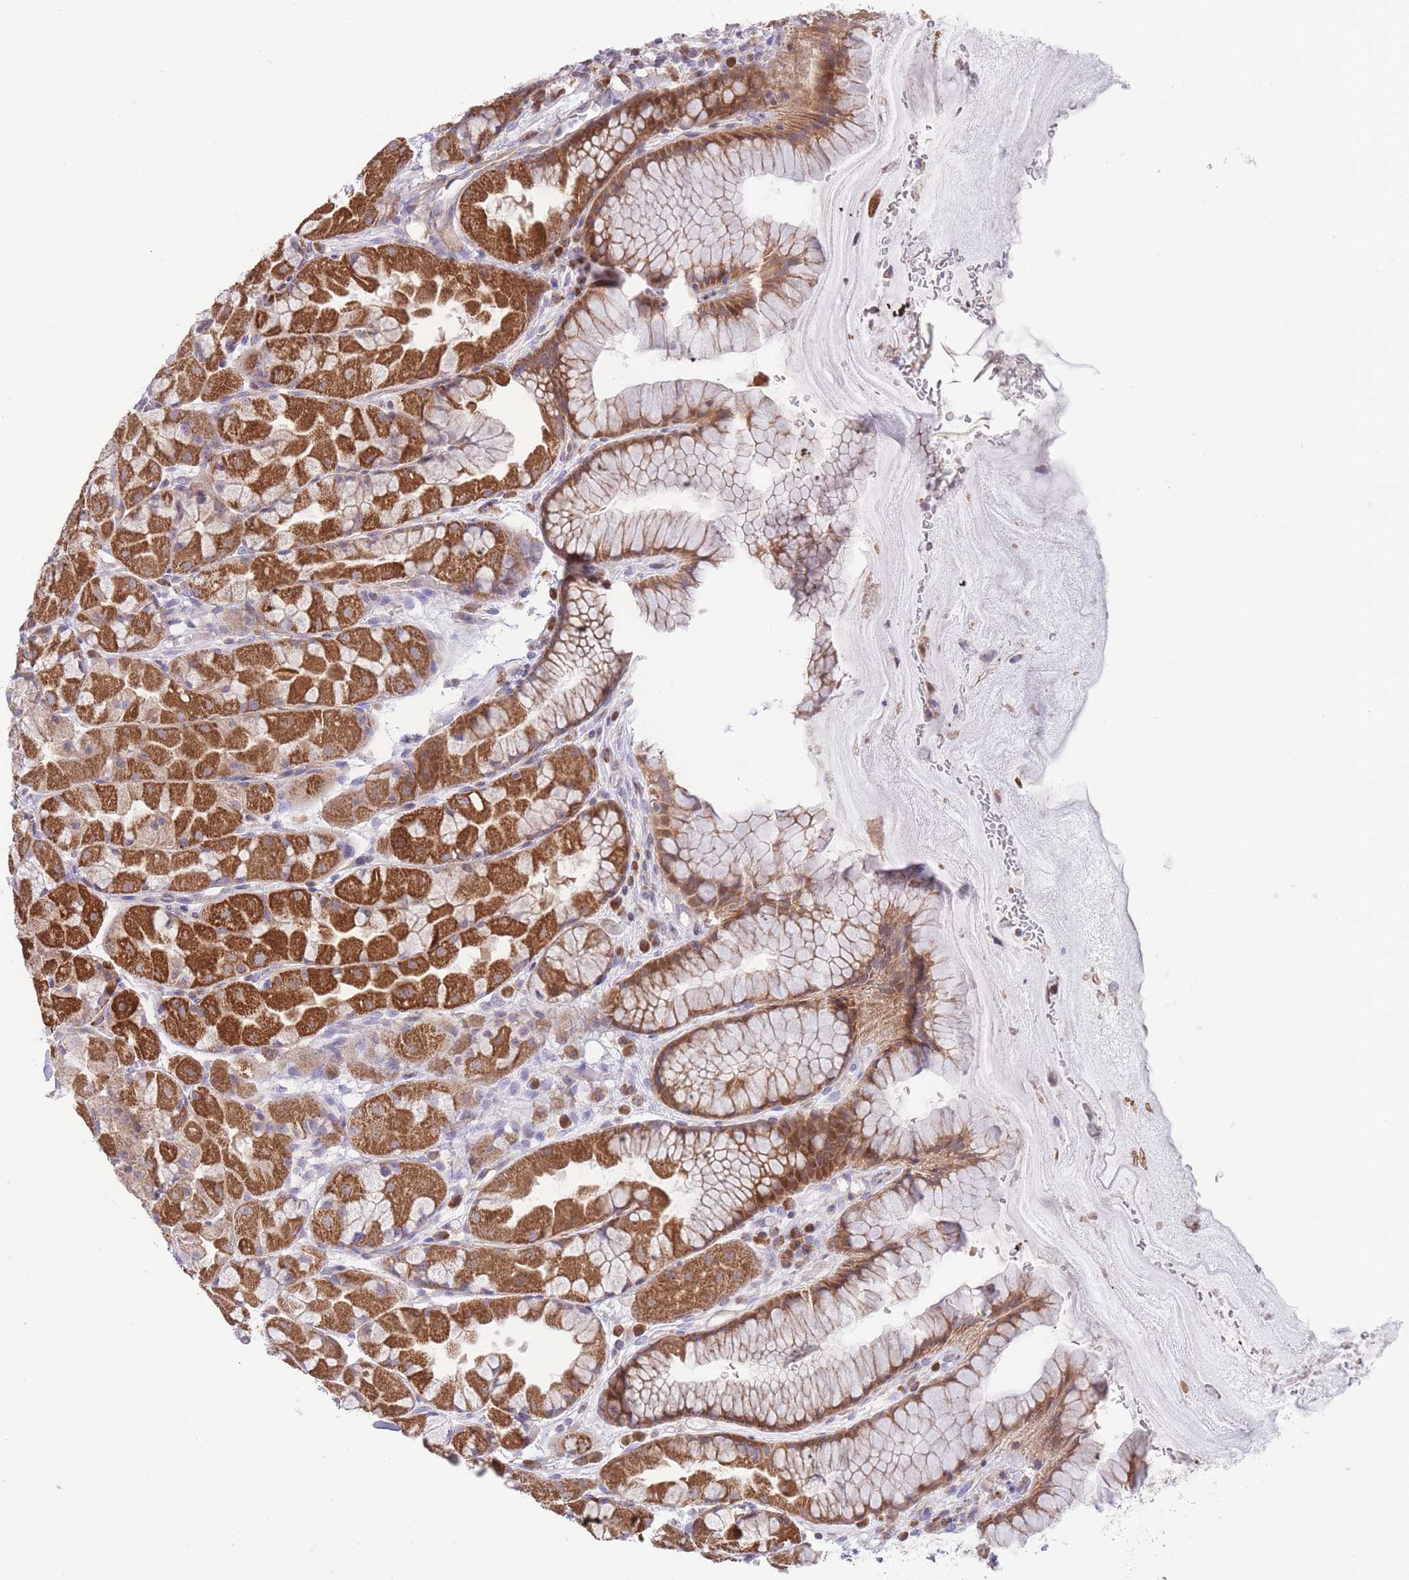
{"staining": {"intensity": "strong", "quantity": ">75%", "location": "cytoplasmic/membranous"}, "tissue": "stomach", "cell_type": "Glandular cells", "image_type": "normal", "snomed": [{"axis": "morphology", "description": "Normal tissue, NOS"}, {"axis": "topography", "description": "Stomach"}], "caption": "Protein staining of normal stomach reveals strong cytoplasmic/membranous staining in approximately >75% of glandular cells. (DAB (3,3'-diaminobenzidine) IHC with brightfield microscopy, high magnification).", "gene": "BOLA2B", "patient": {"sex": "male", "age": 57}}